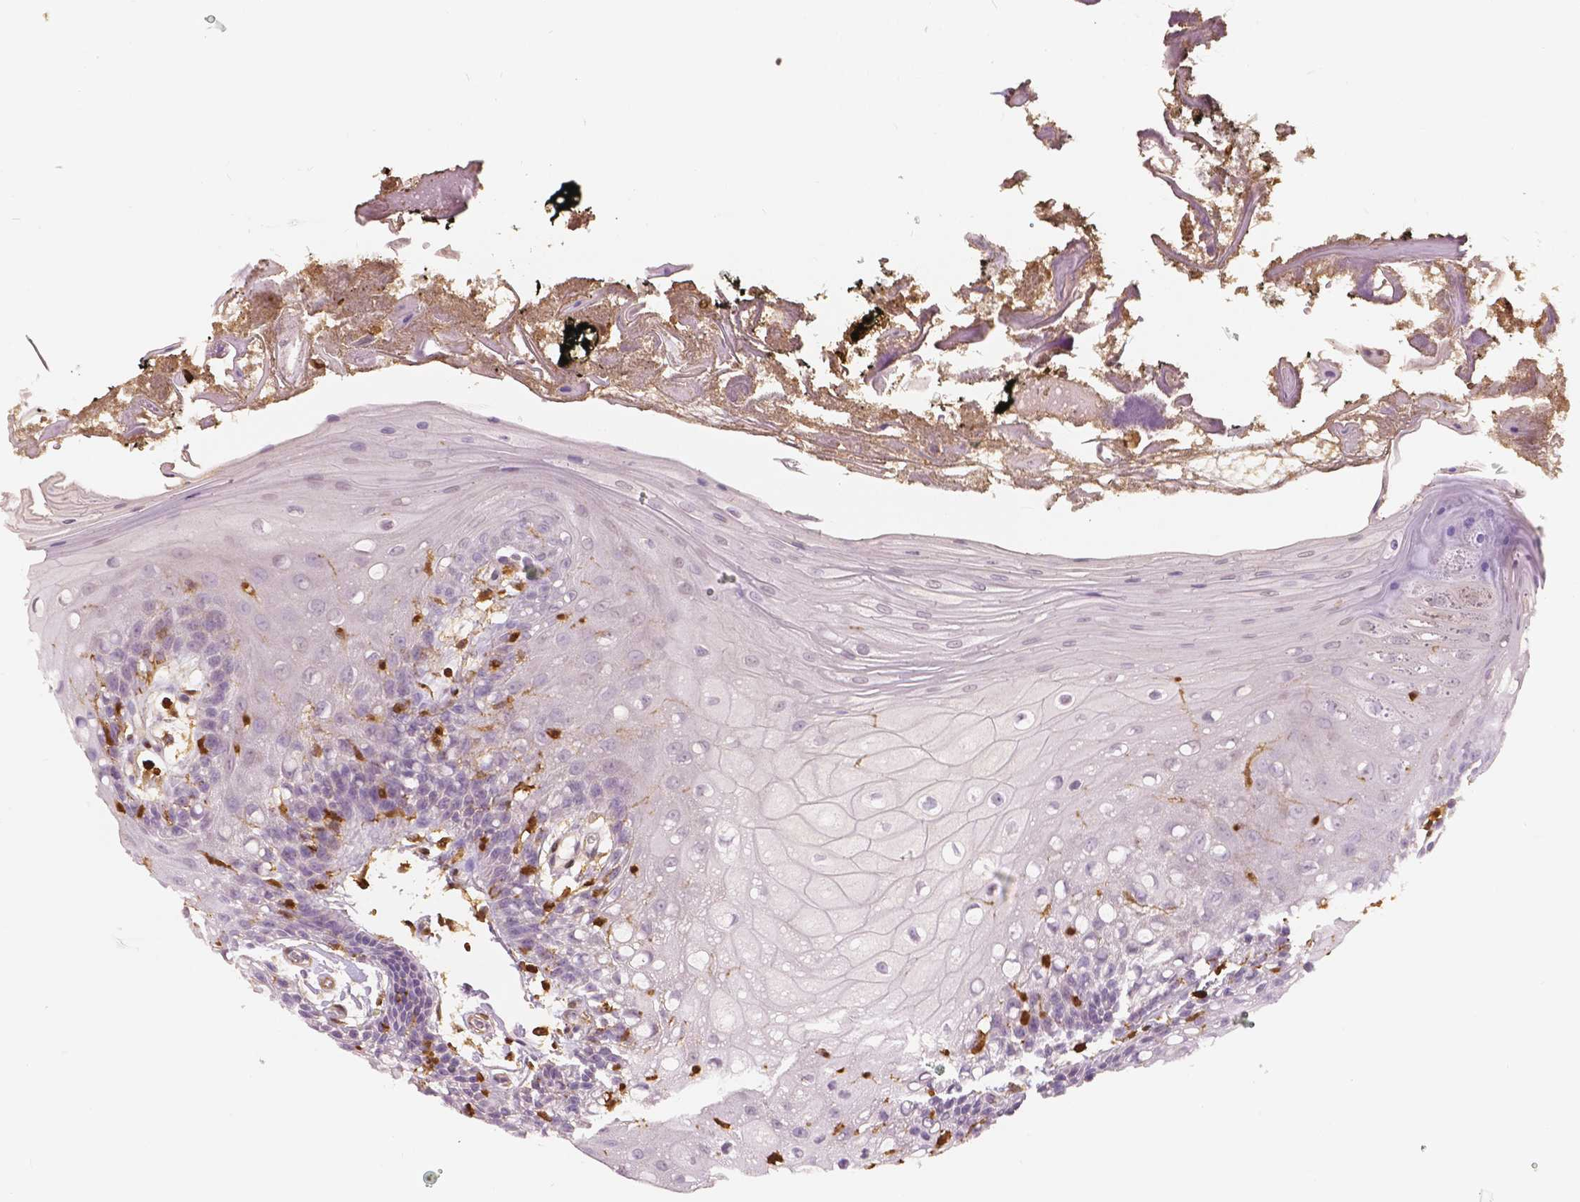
{"staining": {"intensity": "negative", "quantity": "none", "location": "none"}, "tissue": "oral mucosa", "cell_type": "Squamous epithelial cells", "image_type": "normal", "snomed": [{"axis": "morphology", "description": "Normal tissue, NOS"}, {"axis": "morphology", "description": "Squamous cell carcinoma, NOS"}, {"axis": "topography", "description": "Oral tissue"}, {"axis": "topography", "description": "Head-Neck"}], "caption": "This is an immunohistochemistry (IHC) photomicrograph of normal oral mucosa. There is no expression in squamous epithelial cells.", "gene": "S100A4", "patient": {"sex": "male", "age": 69}}